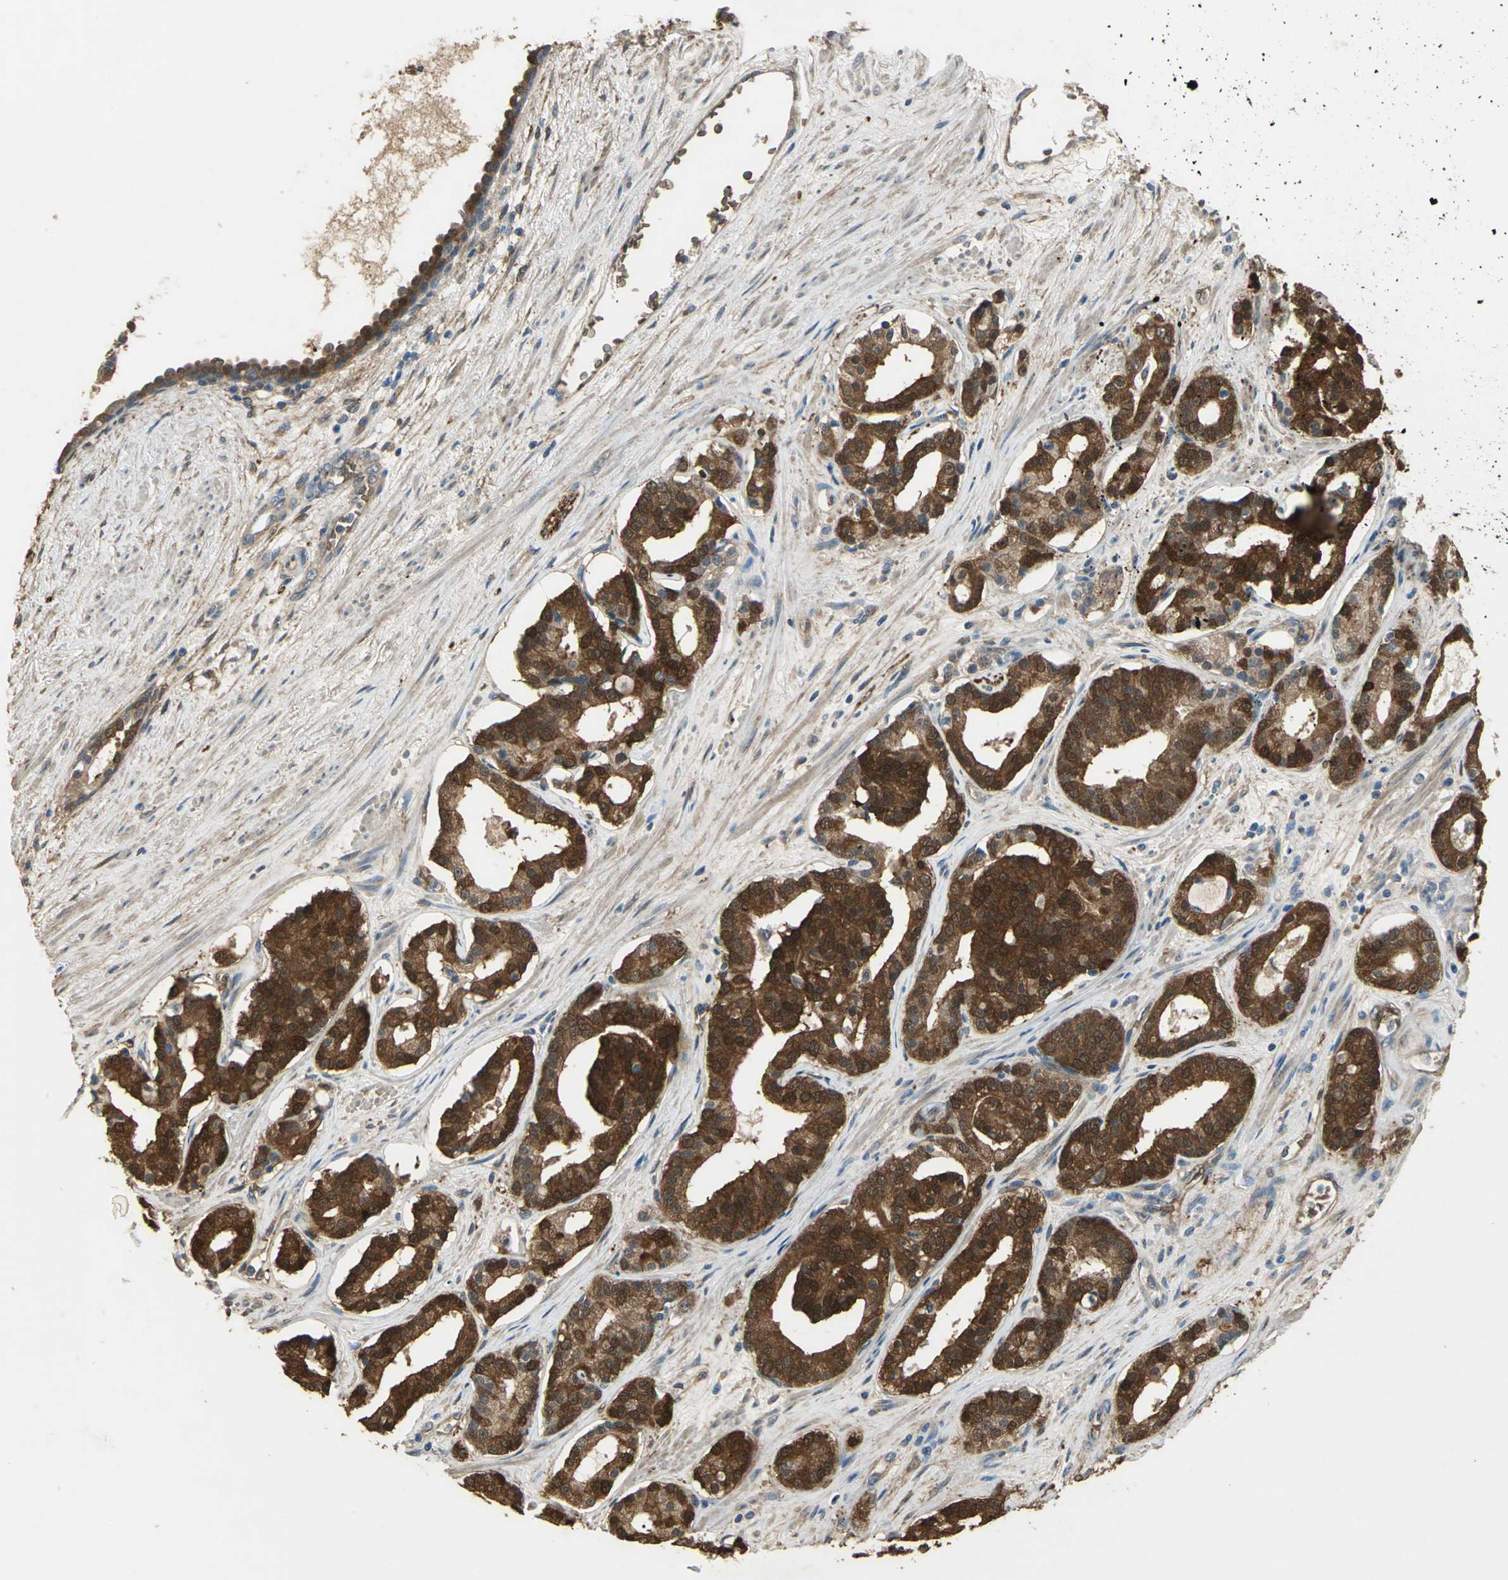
{"staining": {"intensity": "strong", "quantity": ">75%", "location": "cytoplasmic/membranous,nuclear"}, "tissue": "prostate cancer", "cell_type": "Tumor cells", "image_type": "cancer", "snomed": [{"axis": "morphology", "description": "Adenocarcinoma, Low grade"}, {"axis": "topography", "description": "Prostate"}], "caption": "Tumor cells reveal high levels of strong cytoplasmic/membranous and nuclear staining in about >75% of cells in human prostate adenocarcinoma (low-grade). Using DAB (brown) and hematoxylin (blue) stains, captured at high magnification using brightfield microscopy.", "gene": "DDAH1", "patient": {"sex": "male", "age": 63}}